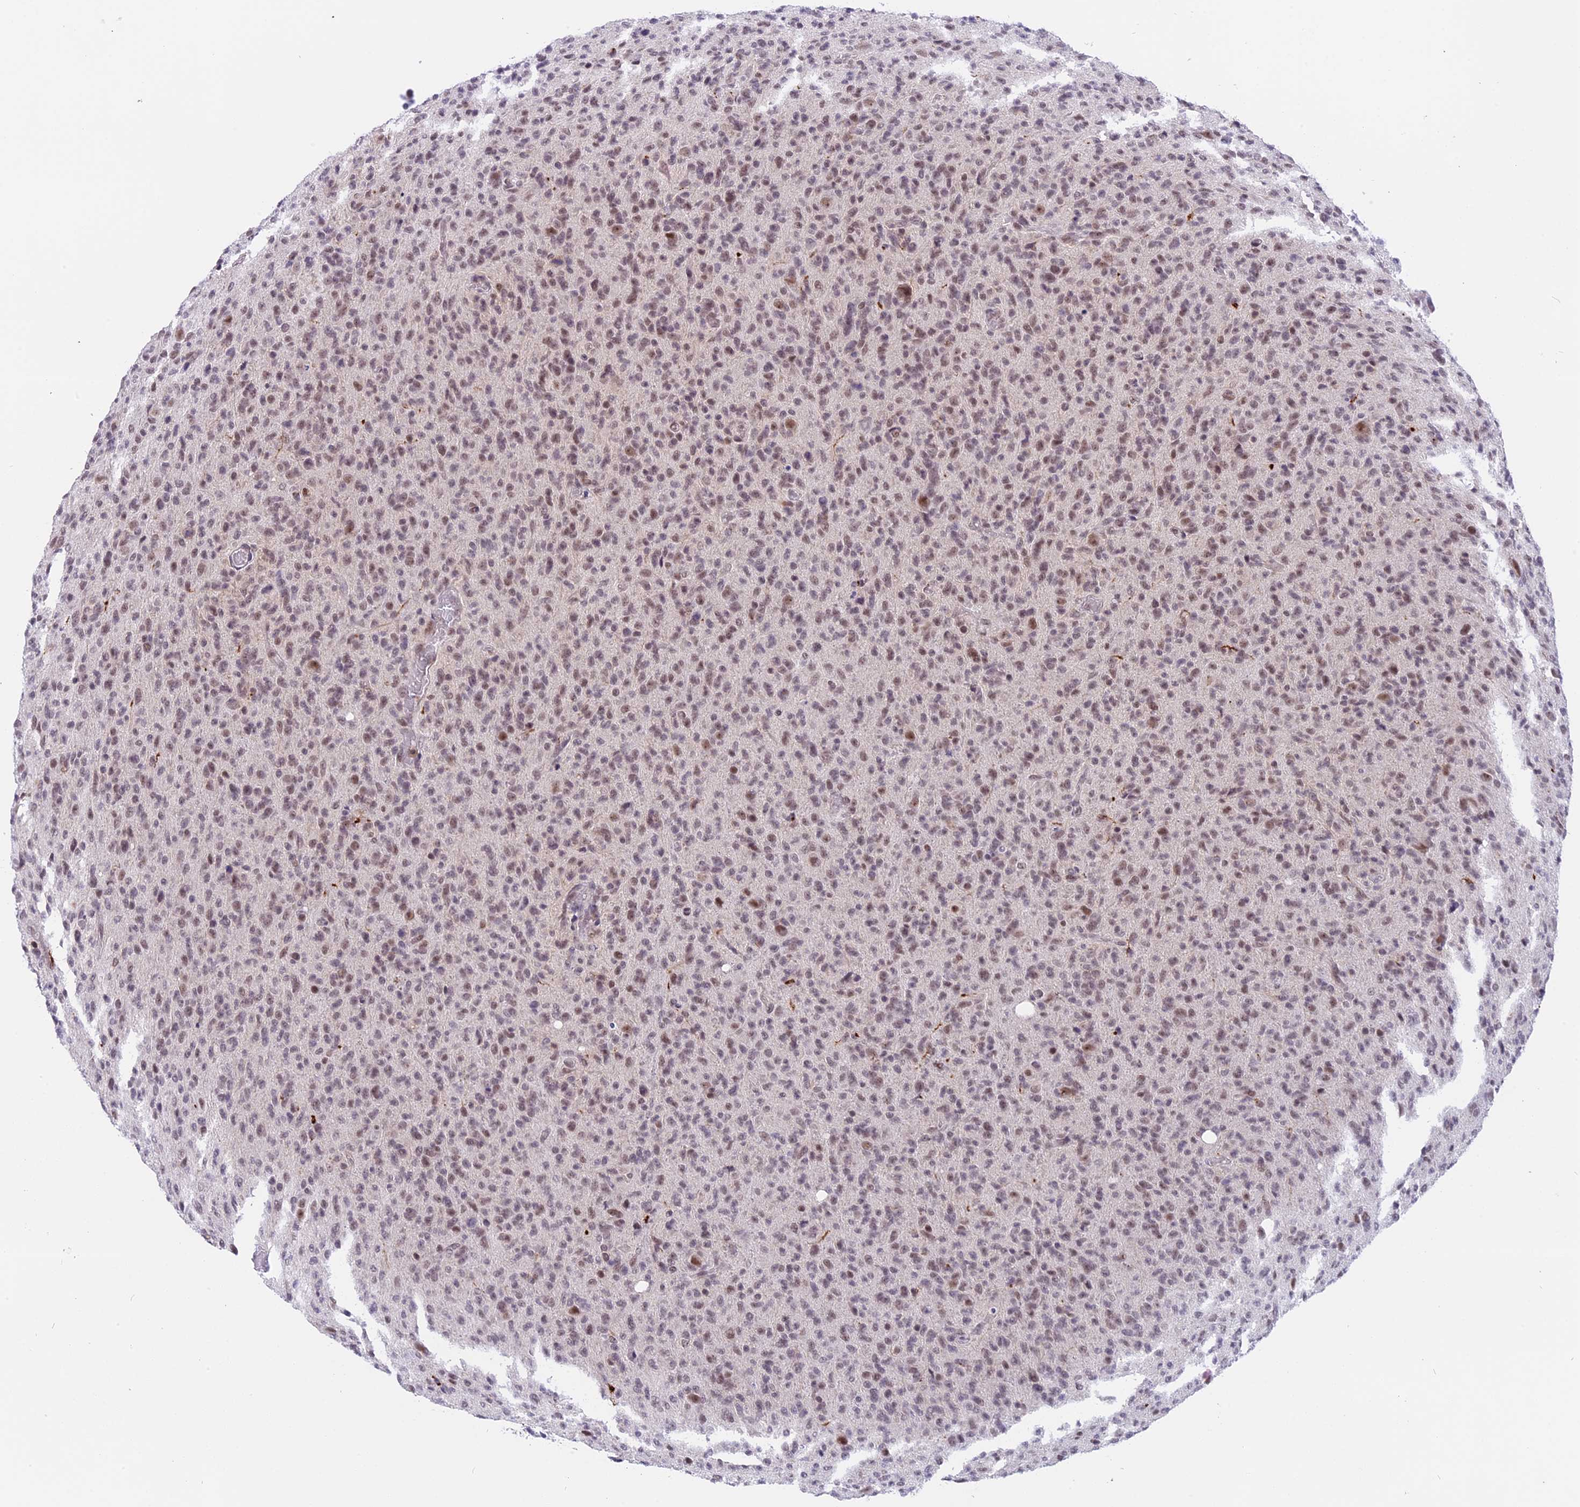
{"staining": {"intensity": "moderate", "quantity": ">75%", "location": "nuclear"}, "tissue": "glioma", "cell_type": "Tumor cells", "image_type": "cancer", "snomed": [{"axis": "morphology", "description": "Glioma, malignant, High grade"}, {"axis": "topography", "description": "Brain"}], "caption": "About >75% of tumor cells in glioma reveal moderate nuclear protein positivity as visualized by brown immunohistochemical staining.", "gene": "TADA3", "patient": {"sex": "female", "age": 57}}